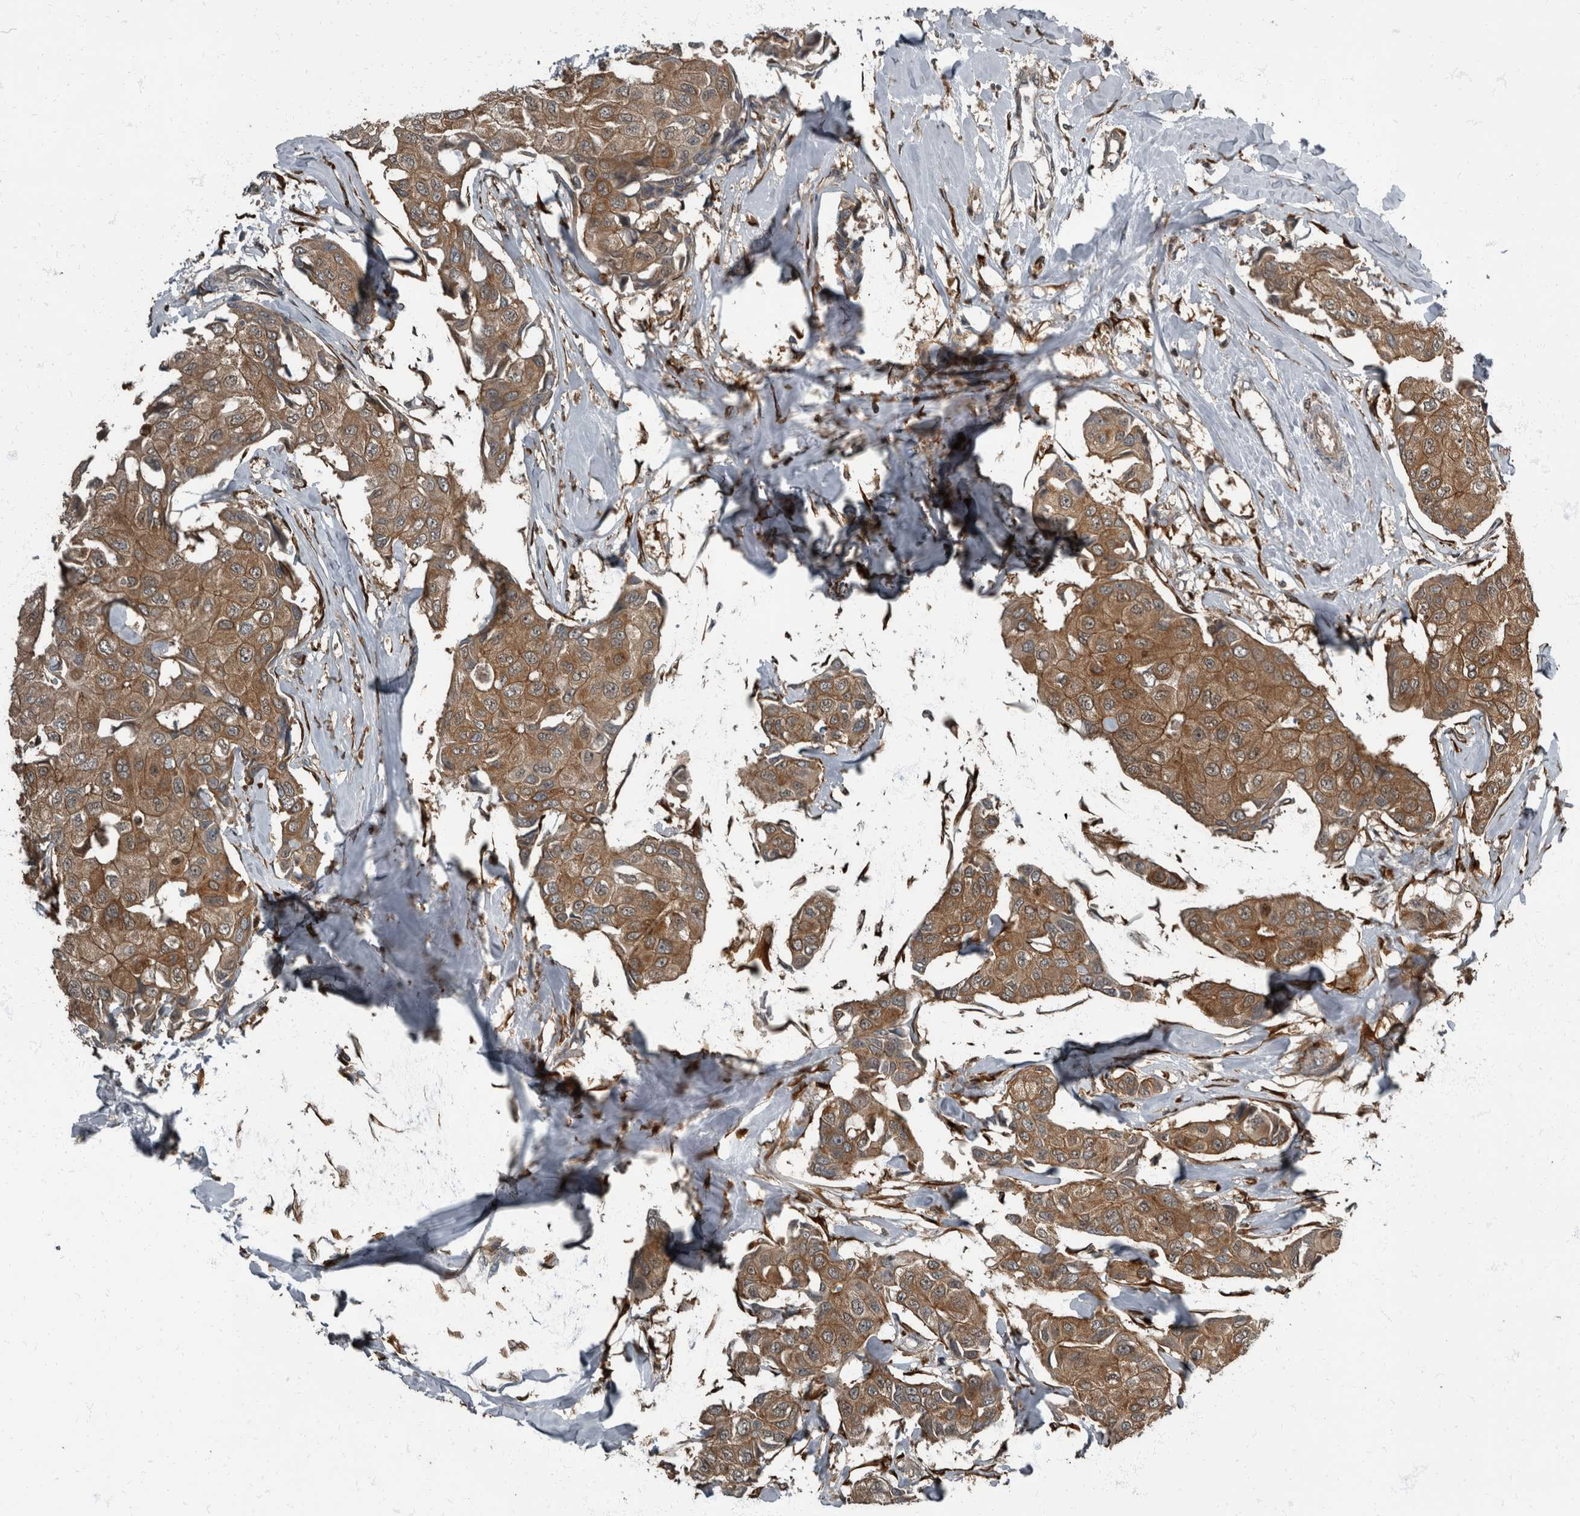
{"staining": {"intensity": "moderate", "quantity": ">75%", "location": "cytoplasmic/membranous"}, "tissue": "breast cancer", "cell_type": "Tumor cells", "image_type": "cancer", "snomed": [{"axis": "morphology", "description": "Duct carcinoma"}, {"axis": "topography", "description": "Breast"}], "caption": "An immunohistochemistry (IHC) photomicrograph of neoplastic tissue is shown. Protein staining in brown highlights moderate cytoplasmic/membranous positivity in breast cancer (infiltrating ductal carcinoma) within tumor cells.", "gene": "RABGGTB", "patient": {"sex": "female", "age": 80}}